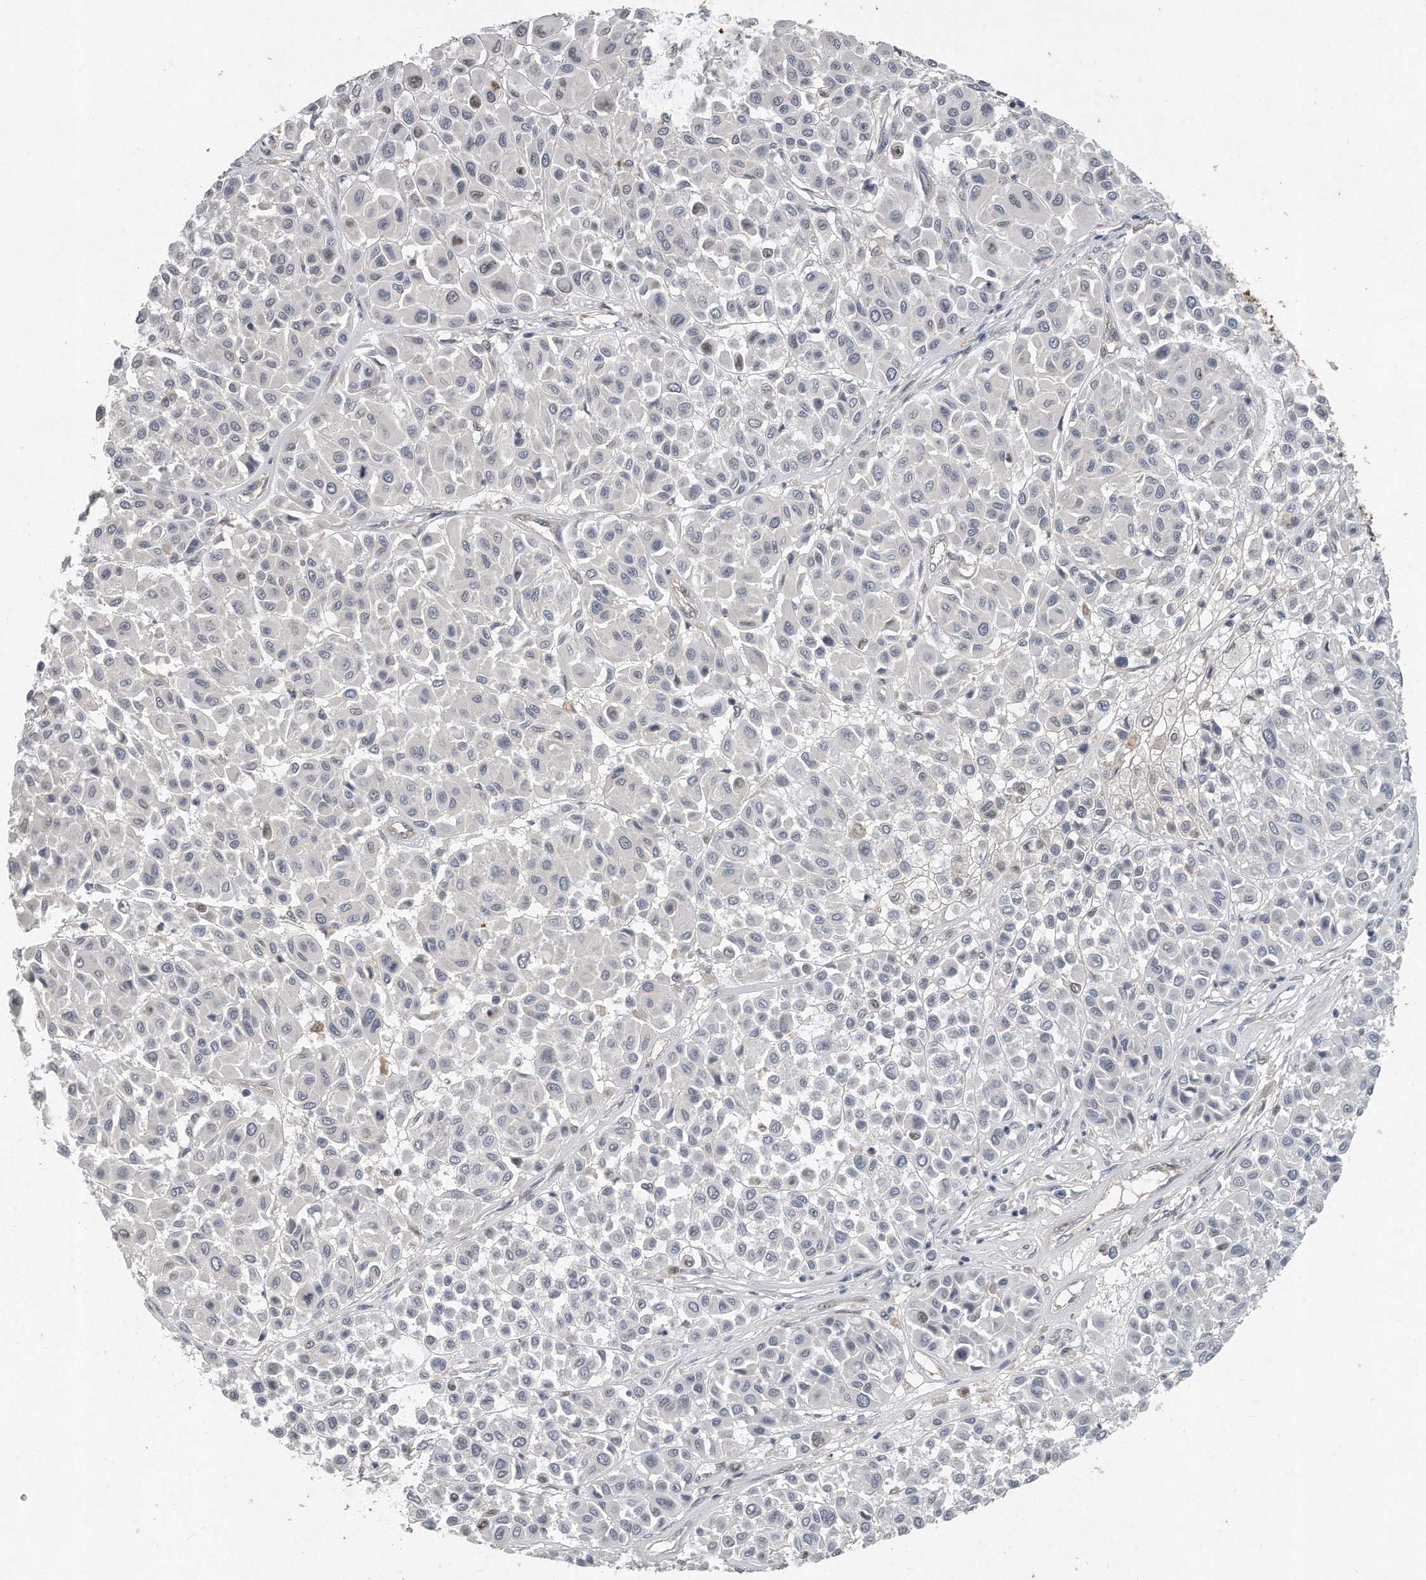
{"staining": {"intensity": "negative", "quantity": "none", "location": "none"}, "tissue": "melanoma", "cell_type": "Tumor cells", "image_type": "cancer", "snomed": [{"axis": "morphology", "description": "Malignant melanoma, Metastatic site"}, {"axis": "topography", "description": "Soft tissue"}], "caption": "Human malignant melanoma (metastatic site) stained for a protein using immunohistochemistry (IHC) displays no staining in tumor cells.", "gene": "CAMK1", "patient": {"sex": "male", "age": 41}}